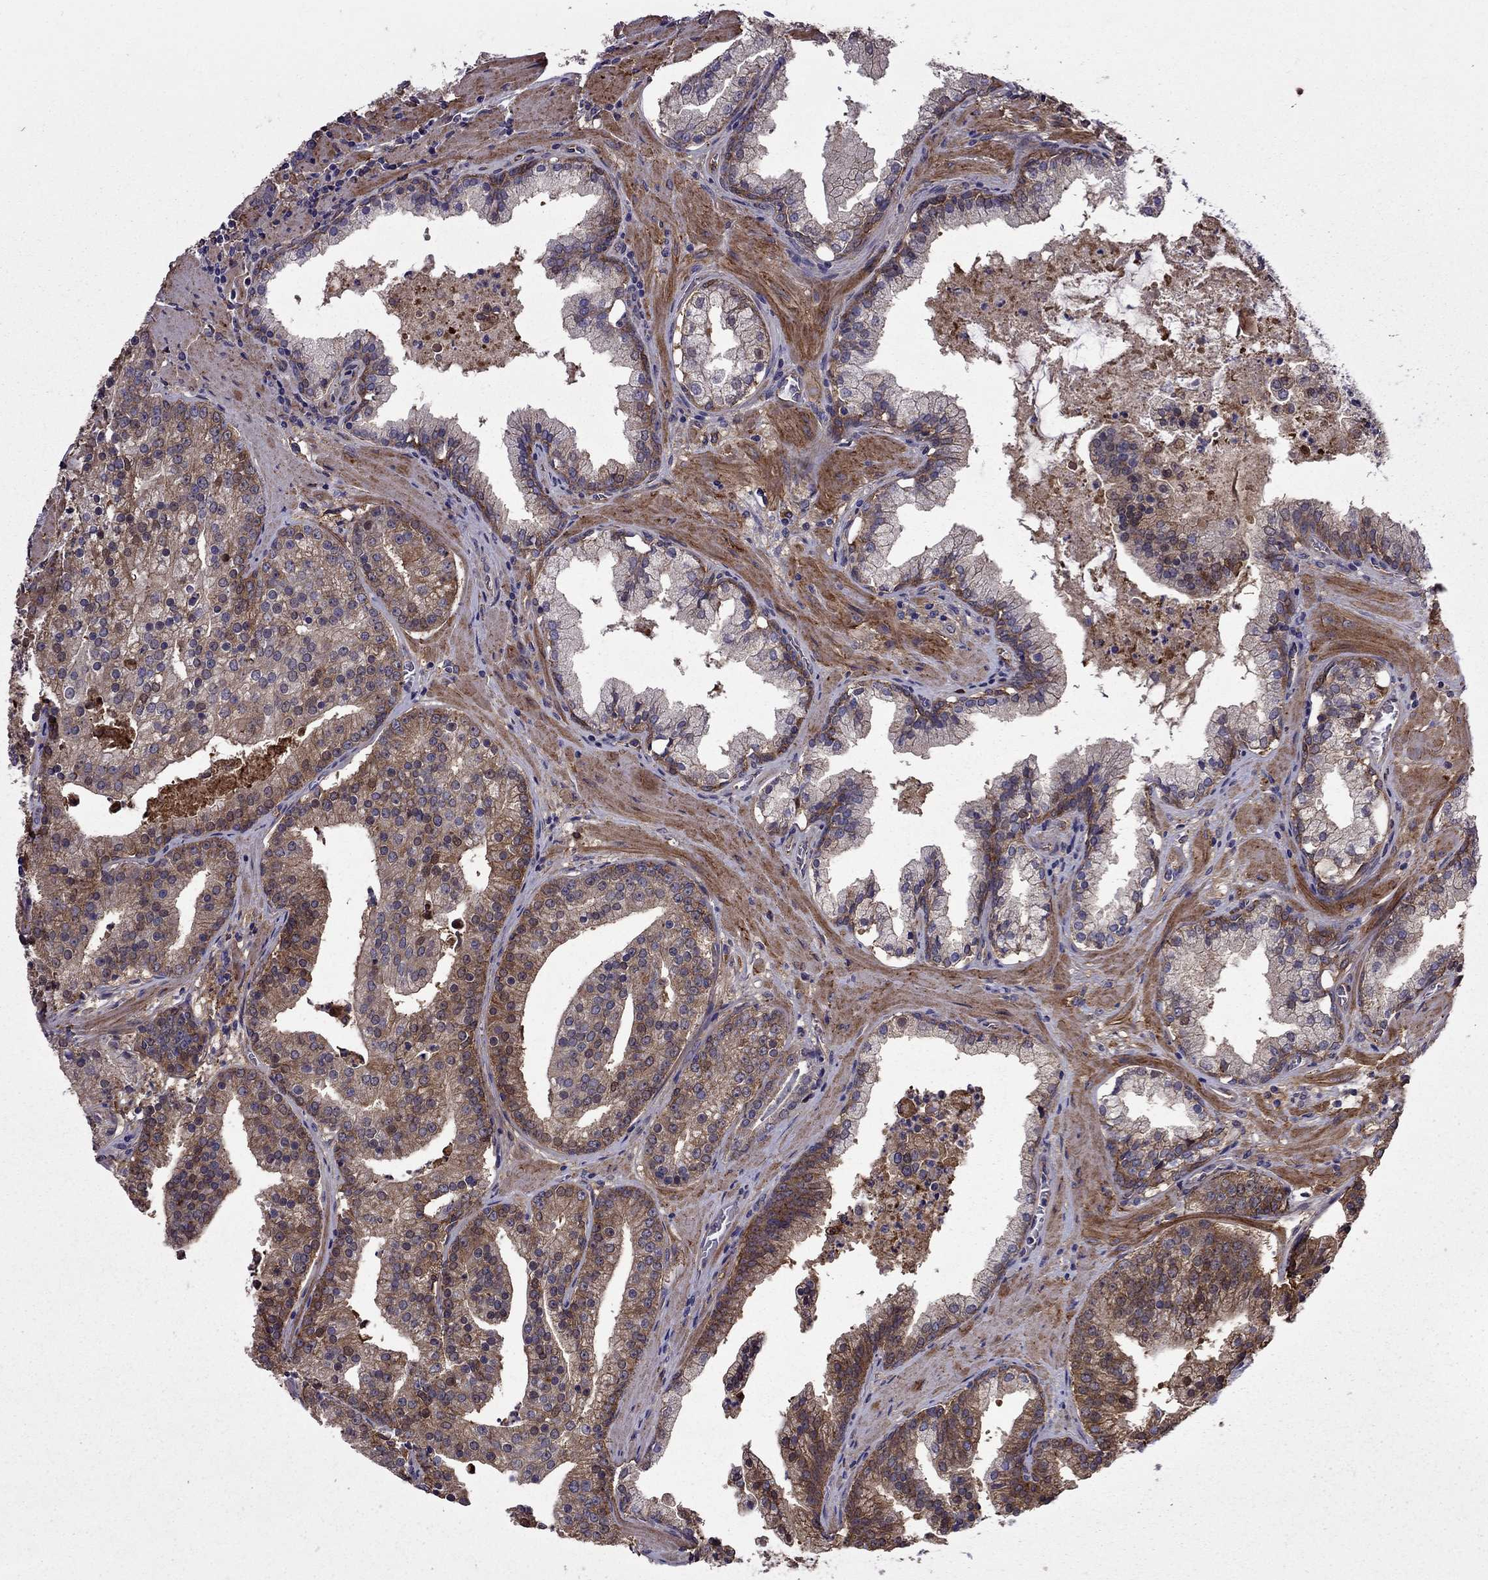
{"staining": {"intensity": "moderate", "quantity": "<25%", "location": "cytoplasmic/membranous"}, "tissue": "prostate cancer", "cell_type": "Tumor cells", "image_type": "cancer", "snomed": [{"axis": "morphology", "description": "Adenocarcinoma, NOS"}, {"axis": "topography", "description": "Prostate and seminal vesicle, NOS"}, {"axis": "topography", "description": "Prostate"}], "caption": "A brown stain labels moderate cytoplasmic/membranous positivity of a protein in prostate cancer tumor cells. The protein of interest is shown in brown color, while the nuclei are stained blue.", "gene": "ITGB1", "patient": {"sex": "male", "age": 44}}